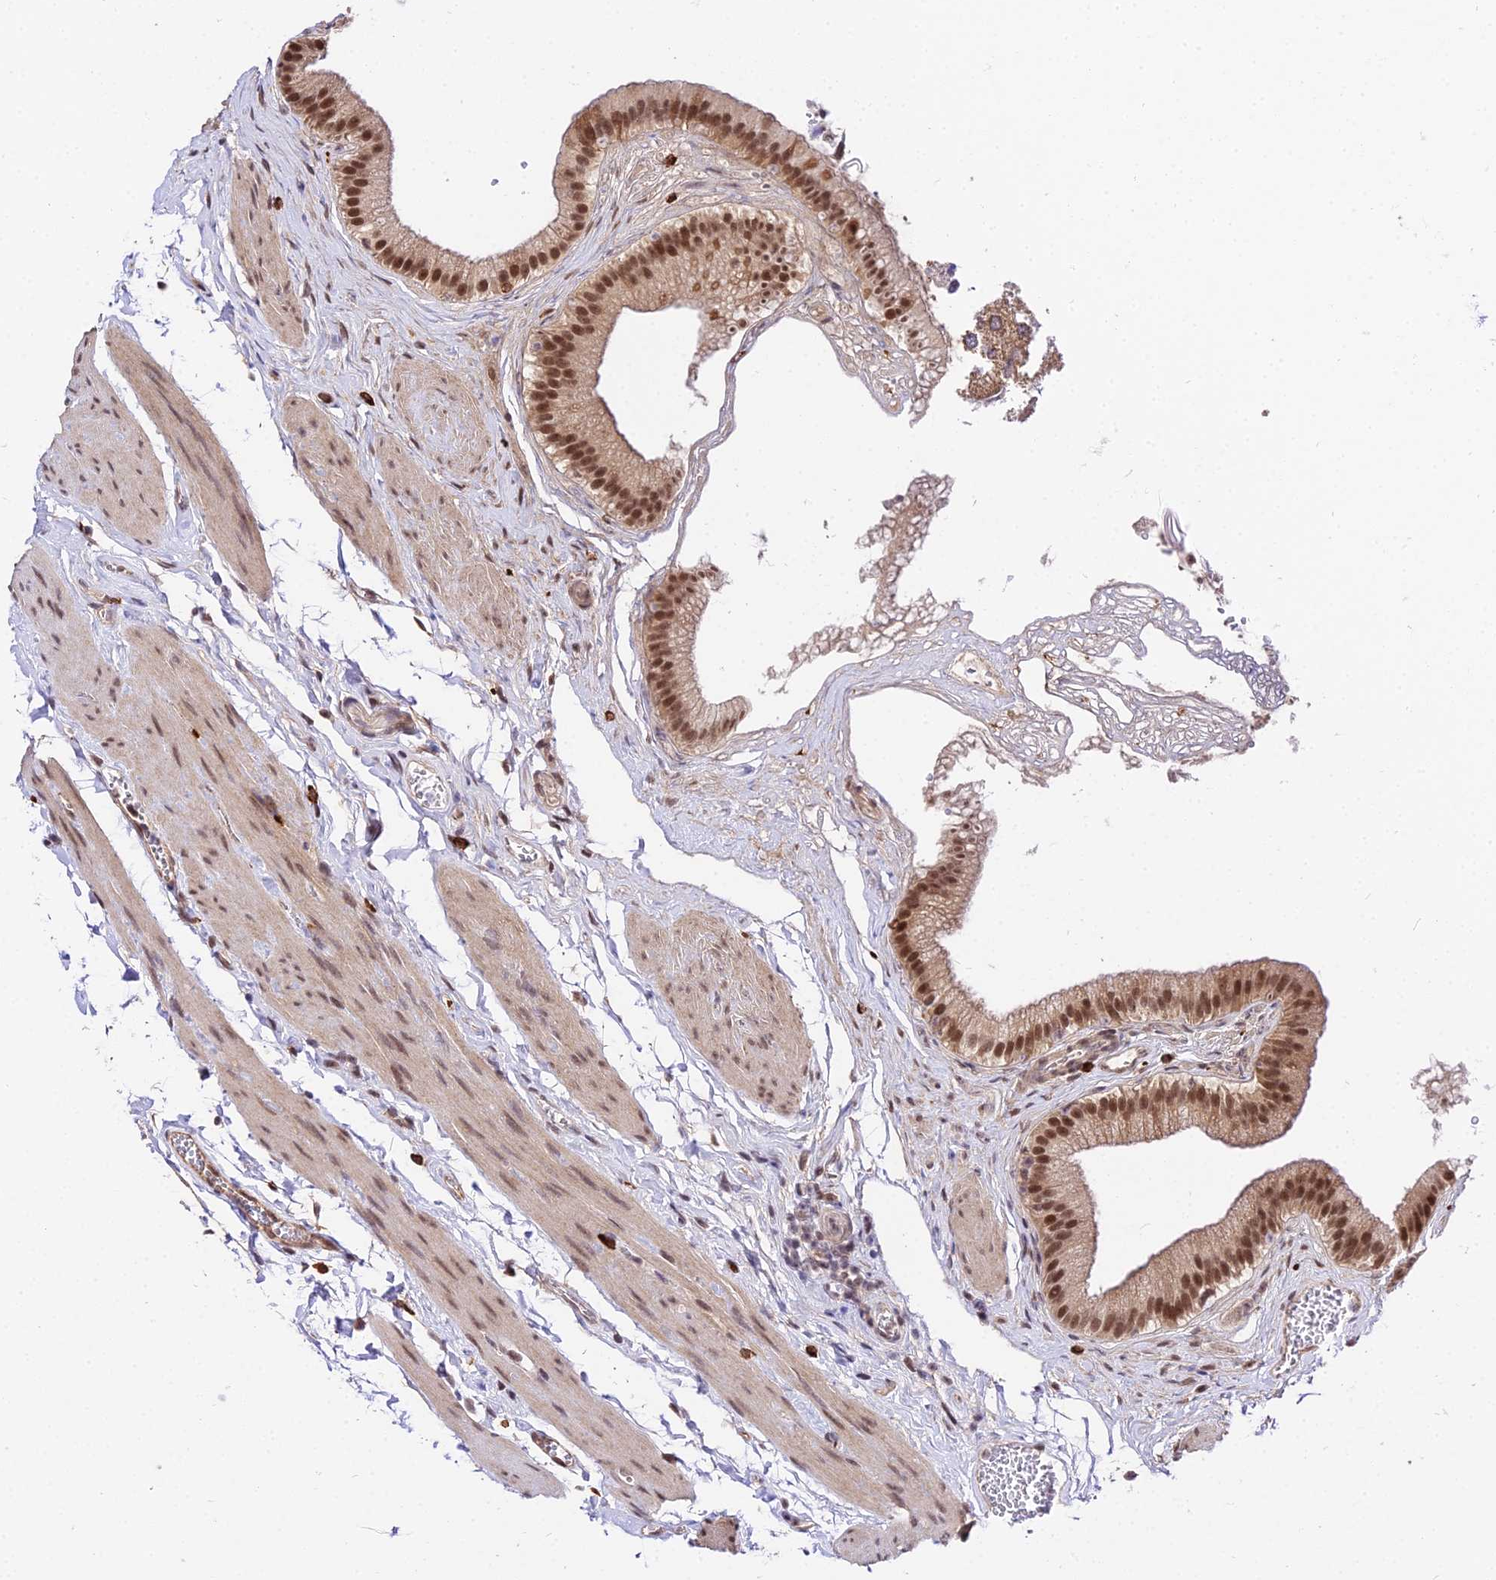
{"staining": {"intensity": "moderate", "quantity": ">75%", "location": "cytoplasmic/membranous,nuclear"}, "tissue": "gallbladder", "cell_type": "Glandular cells", "image_type": "normal", "snomed": [{"axis": "morphology", "description": "Normal tissue, NOS"}, {"axis": "topography", "description": "Gallbladder"}], "caption": "Glandular cells exhibit medium levels of moderate cytoplasmic/membranous,nuclear staining in approximately >75% of cells in normal human gallbladder.", "gene": "POLR2I", "patient": {"sex": "female", "age": 54}}